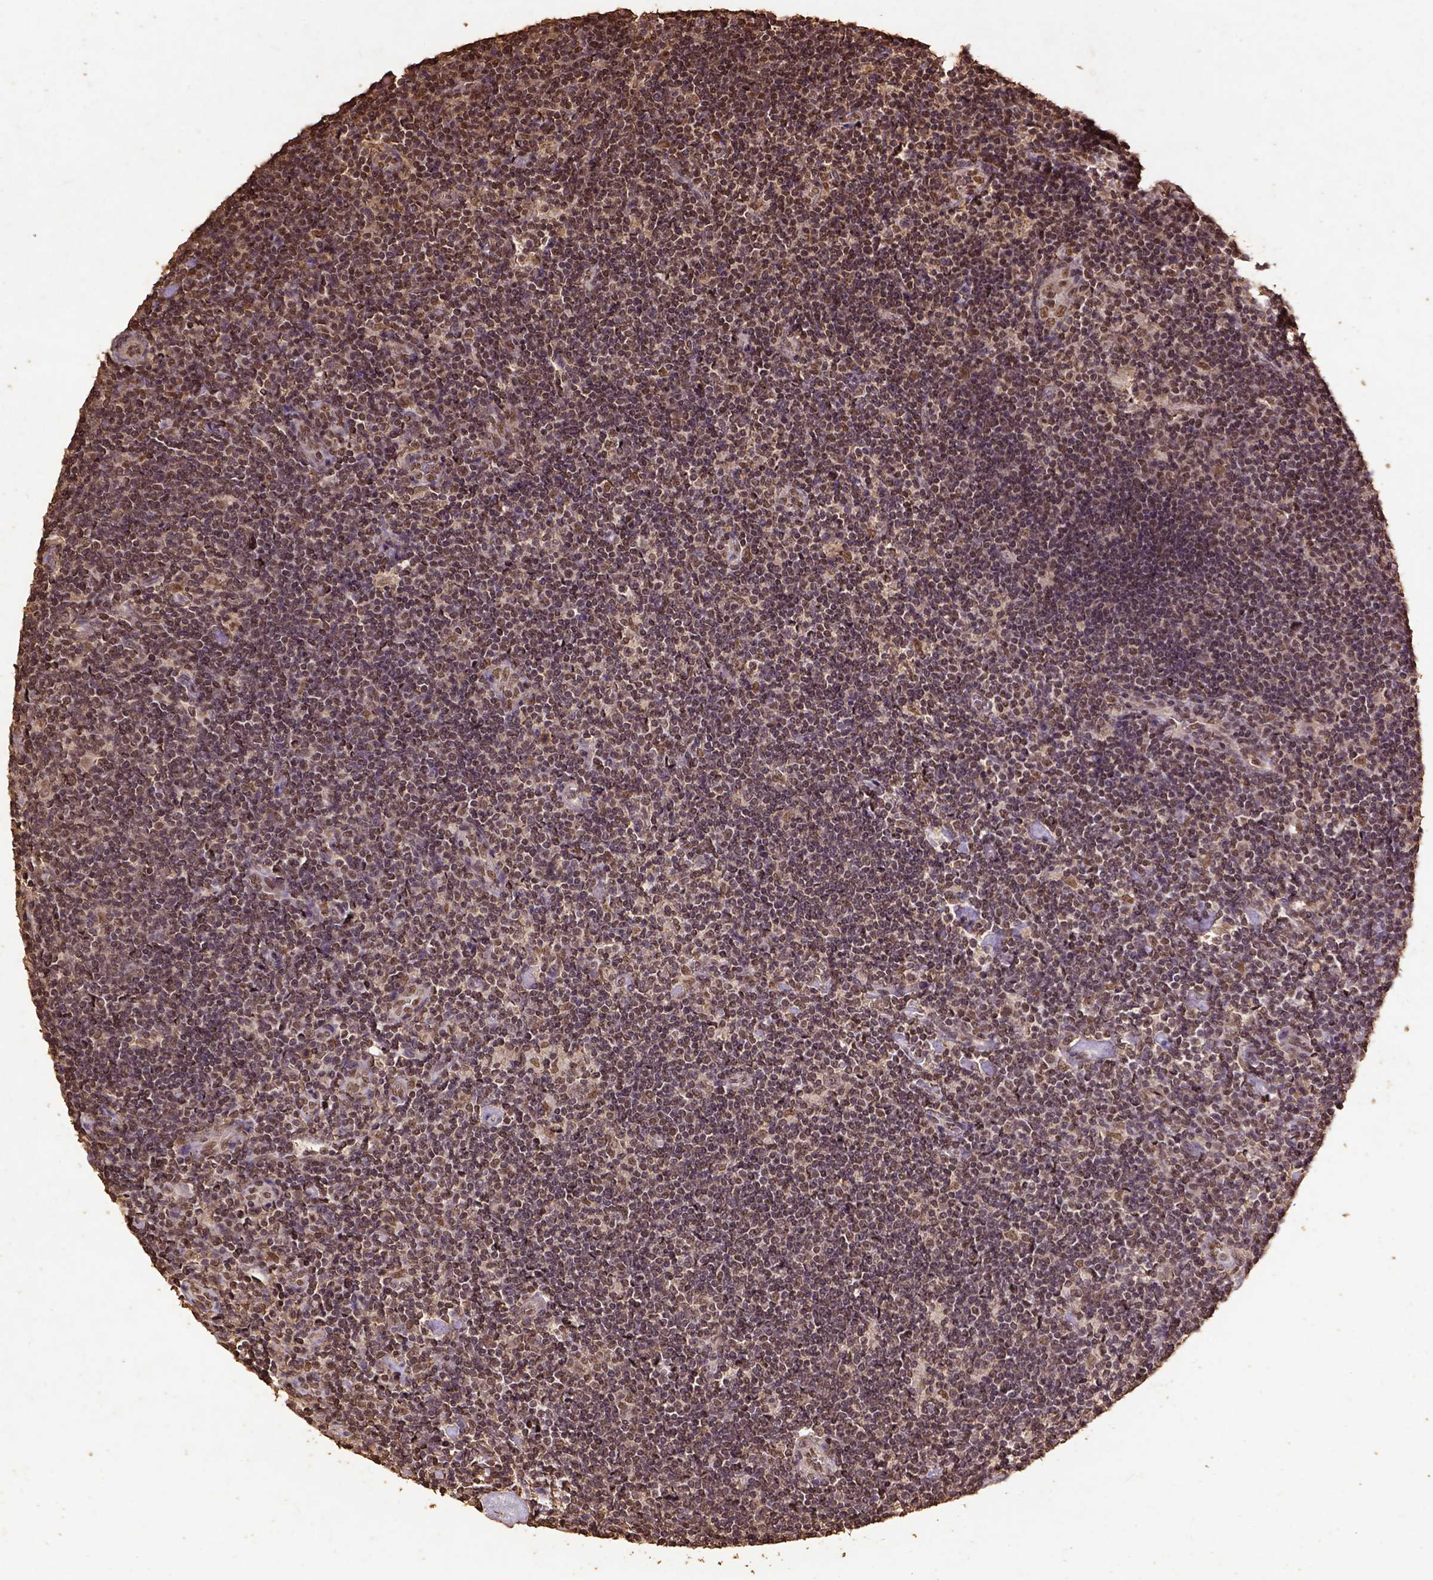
{"staining": {"intensity": "moderate", "quantity": ">75%", "location": "nuclear"}, "tissue": "lymphoma", "cell_type": "Tumor cells", "image_type": "cancer", "snomed": [{"axis": "morphology", "description": "Hodgkin's disease, NOS"}, {"axis": "topography", "description": "Lymph node"}], "caption": "An immunohistochemistry histopathology image of neoplastic tissue is shown. Protein staining in brown highlights moderate nuclear positivity in lymphoma within tumor cells. (DAB IHC, brown staining for protein, blue staining for nuclei).", "gene": "NACC1", "patient": {"sex": "male", "age": 40}}